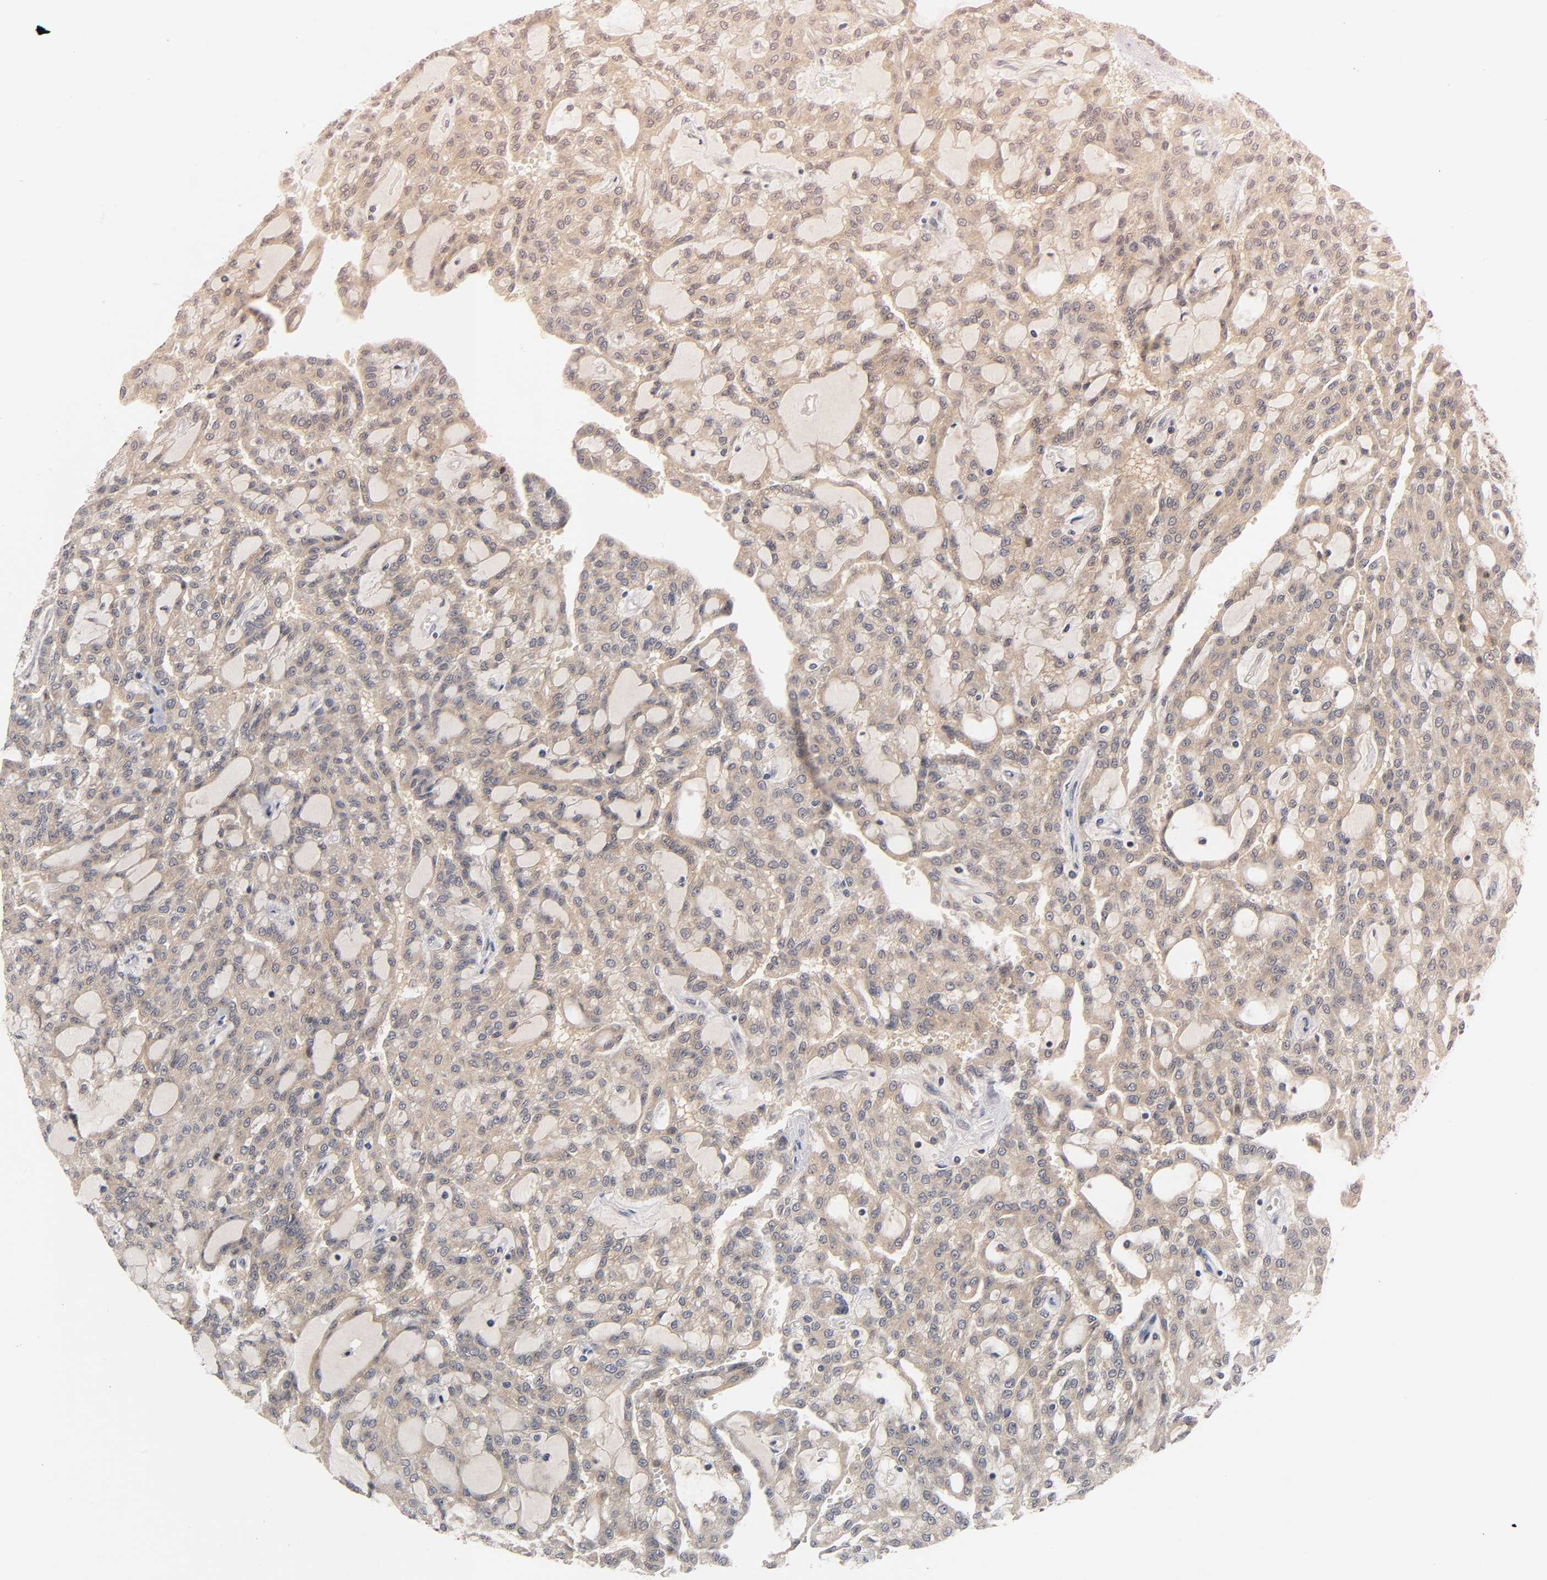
{"staining": {"intensity": "weak", "quantity": ">75%", "location": "cytoplasmic/membranous"}, "tissue": "renal cancer", "cell_type": "Tumor cells", "image_type": "cancer", "snomed": [{"axis": "morphology", "description": "Adenocarcinoma, NOS"}, {"axis": "topography", "description": "Kidney"}], "caption": "Protein staining shows weak cytoplasmic/membranous staining in about >75% of tumor cells in renal adenocarcinoma.", "gene": "MAPK8", "patient": {"sex": "male", "age": 63}}